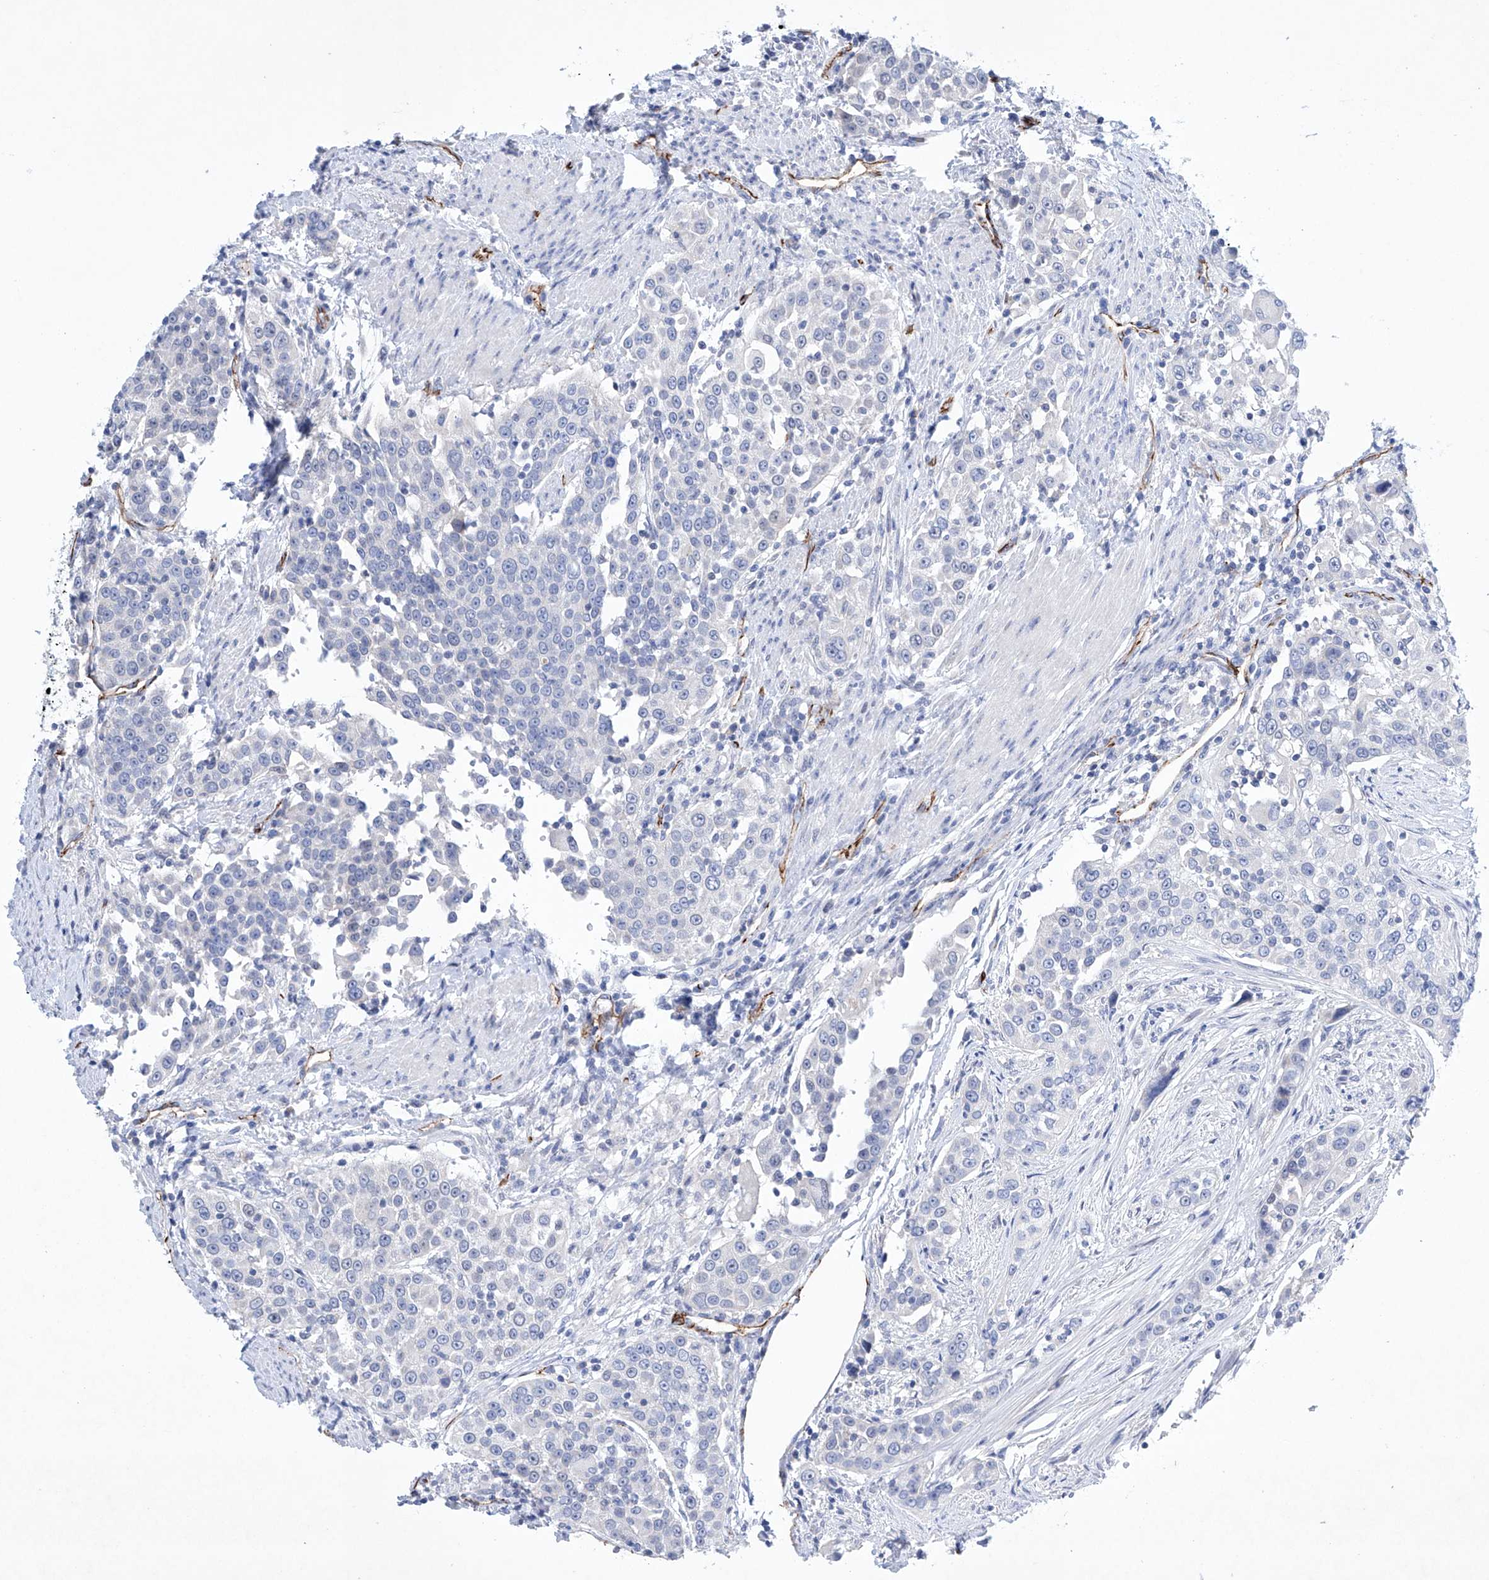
{"staining": {"intensity": "negative", "quantity": "none", "location": "none"}, "tissue": "urothelial cancer", "cell_type": "Tumor cells", "image_type": "cancer", "snomed": [{"axis": "morphology", "description": "Urothelial carcinoma, High grade"}, {"axis": "topography", "description": "Urinary bladder"}], "caption": "Tumor cells are negative for protein expression in human high-grade urothelial carcinoma.", "gene": "ETV7", "patient": {"sex": "female", "age": 80}}